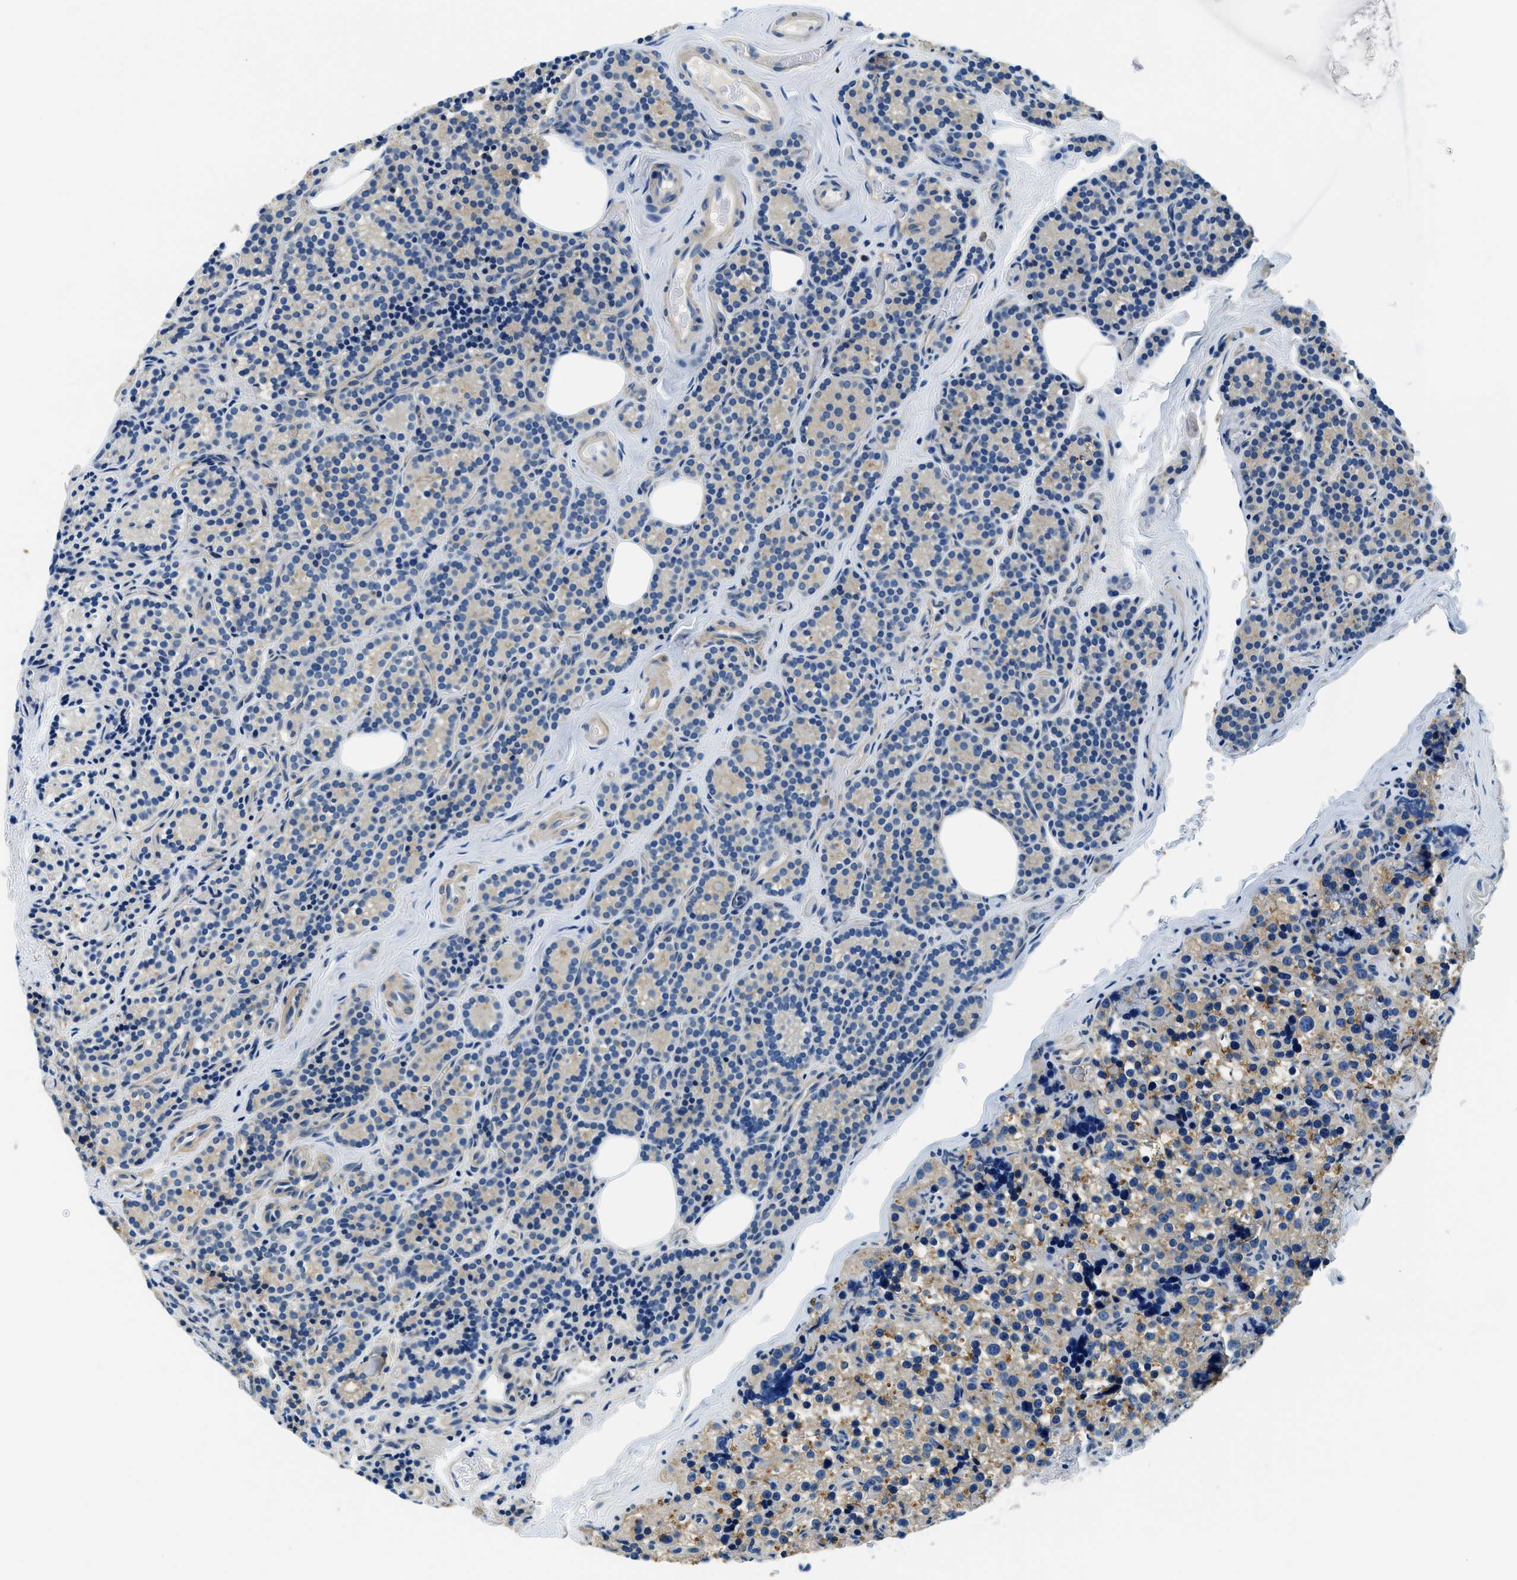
{"staining": {"intensity": "moderate", "quantity": "25%-75%", "location": "cytoplasmic/membranous"}, "tissue": "parathyroid gland", "cell_type": "Glandular cells", "image_type": "normal", "snomed": [{"axis": "morphology", "description": "Normal tissue, NOS"}, {"axis": "morphology", "description": "Adenoma, NOS"}, {"axis": "topography", "description": "Parathyroid gland"}], "caption": "This micrograph demonstrates unremarkable parathyroid gland stained with immunohistochemistry (IHC) to label a protein in brown. The cytoplasmic/membranous of glandular cells show moderate positivity for the protein. Nuclei are counter-stained blue.", "gene": "TWF1", "patient": {"sex": "female", "age": 51}}